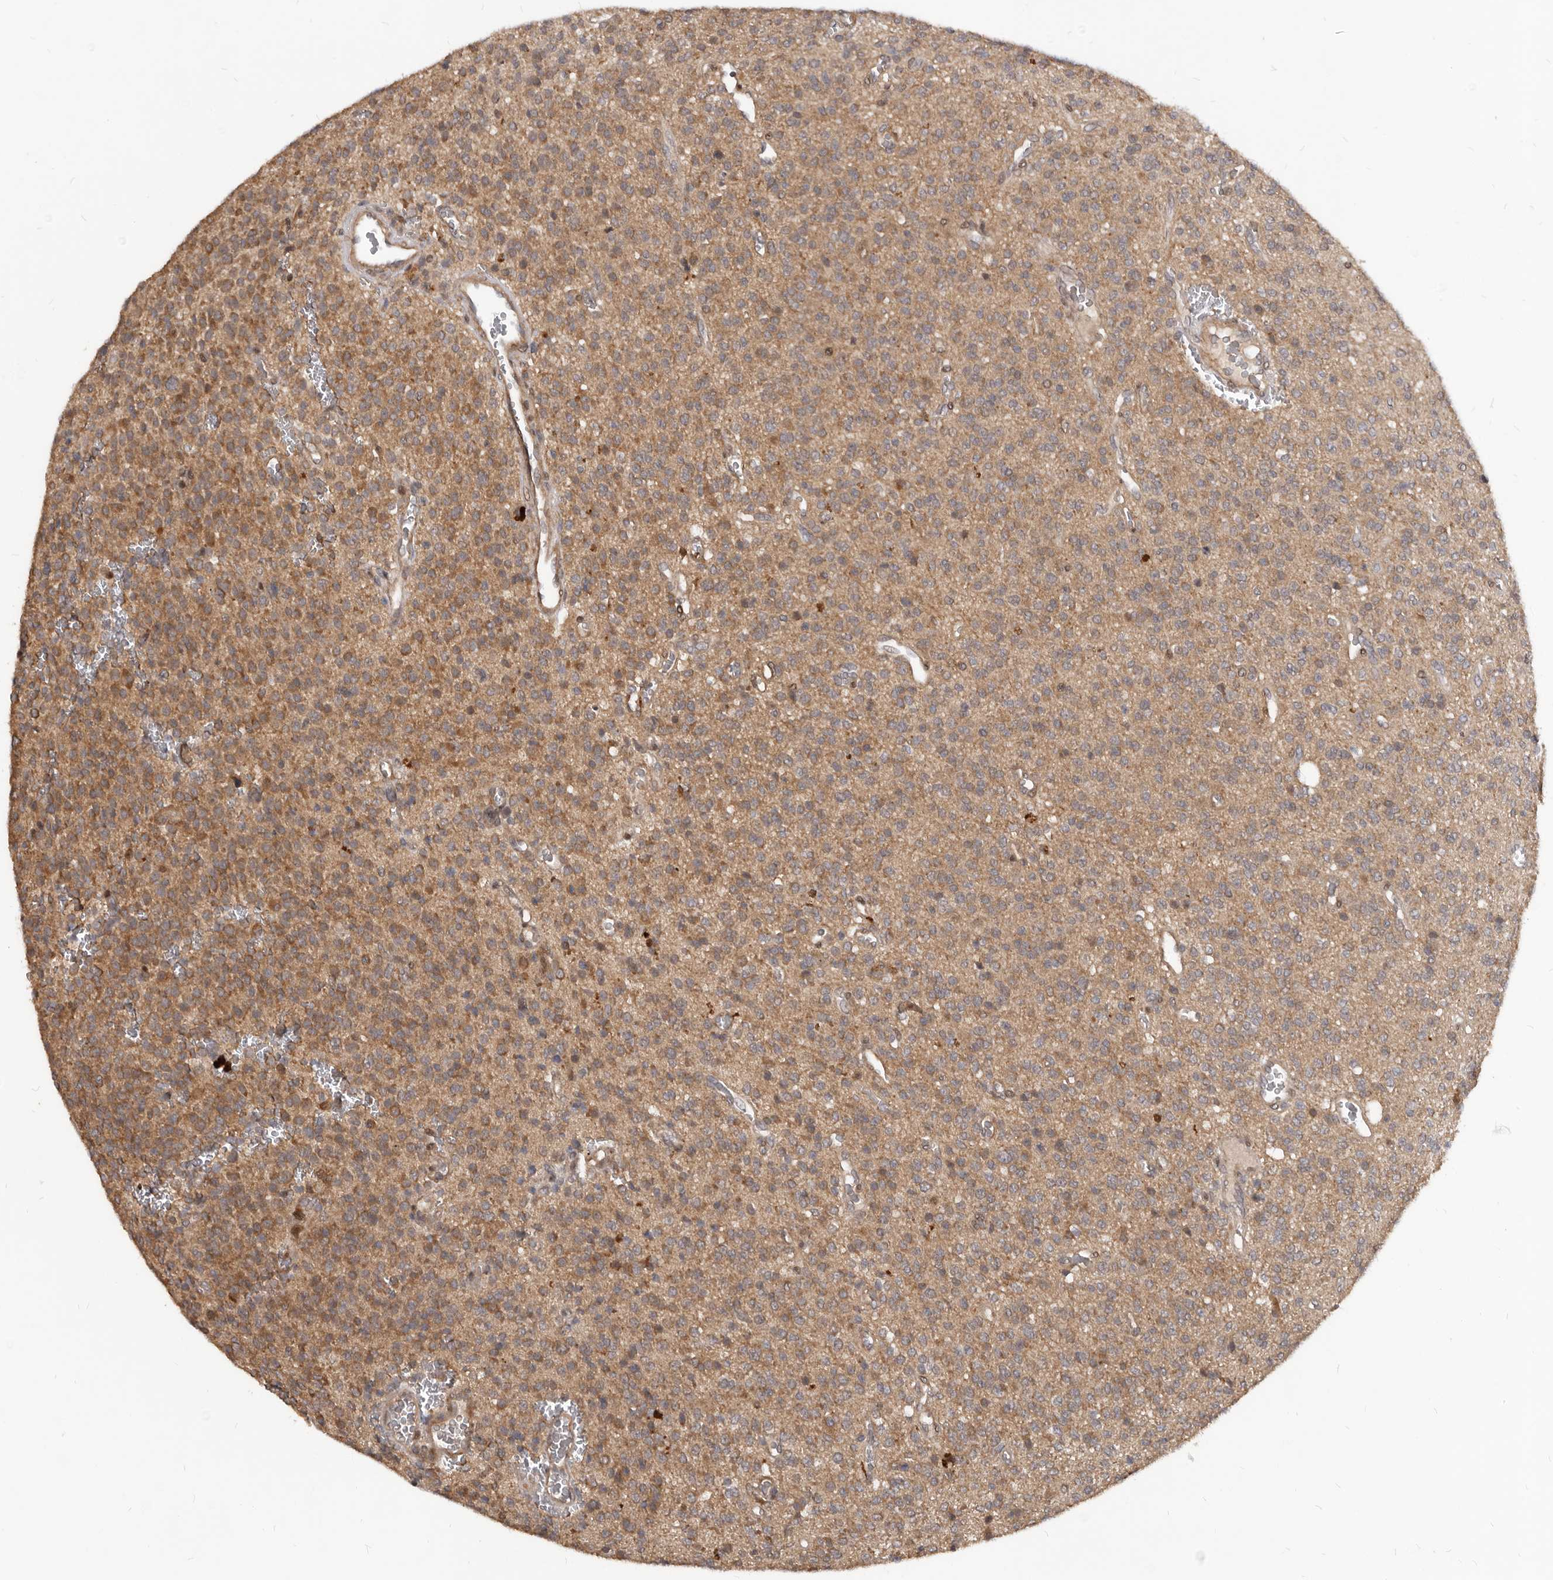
{"staining": {"intensity": "moderate", "quantity": ">75%", "location": "cytoplasmic/membranous"}, "tissue": "glioma", "cell_type": "Tumor cells", "image_type": "cancer", "snomed": [{"axis": "morphology", "description": "Glioma, malignant, High grade"}, {"axis": "topography", "description": "Brain"}], "caption": "Human glioma stained with a protein marker displays moderate staining in tumor cells.", "gene": "GABPB2", "patient": {"sex": "male", "age": 34}}